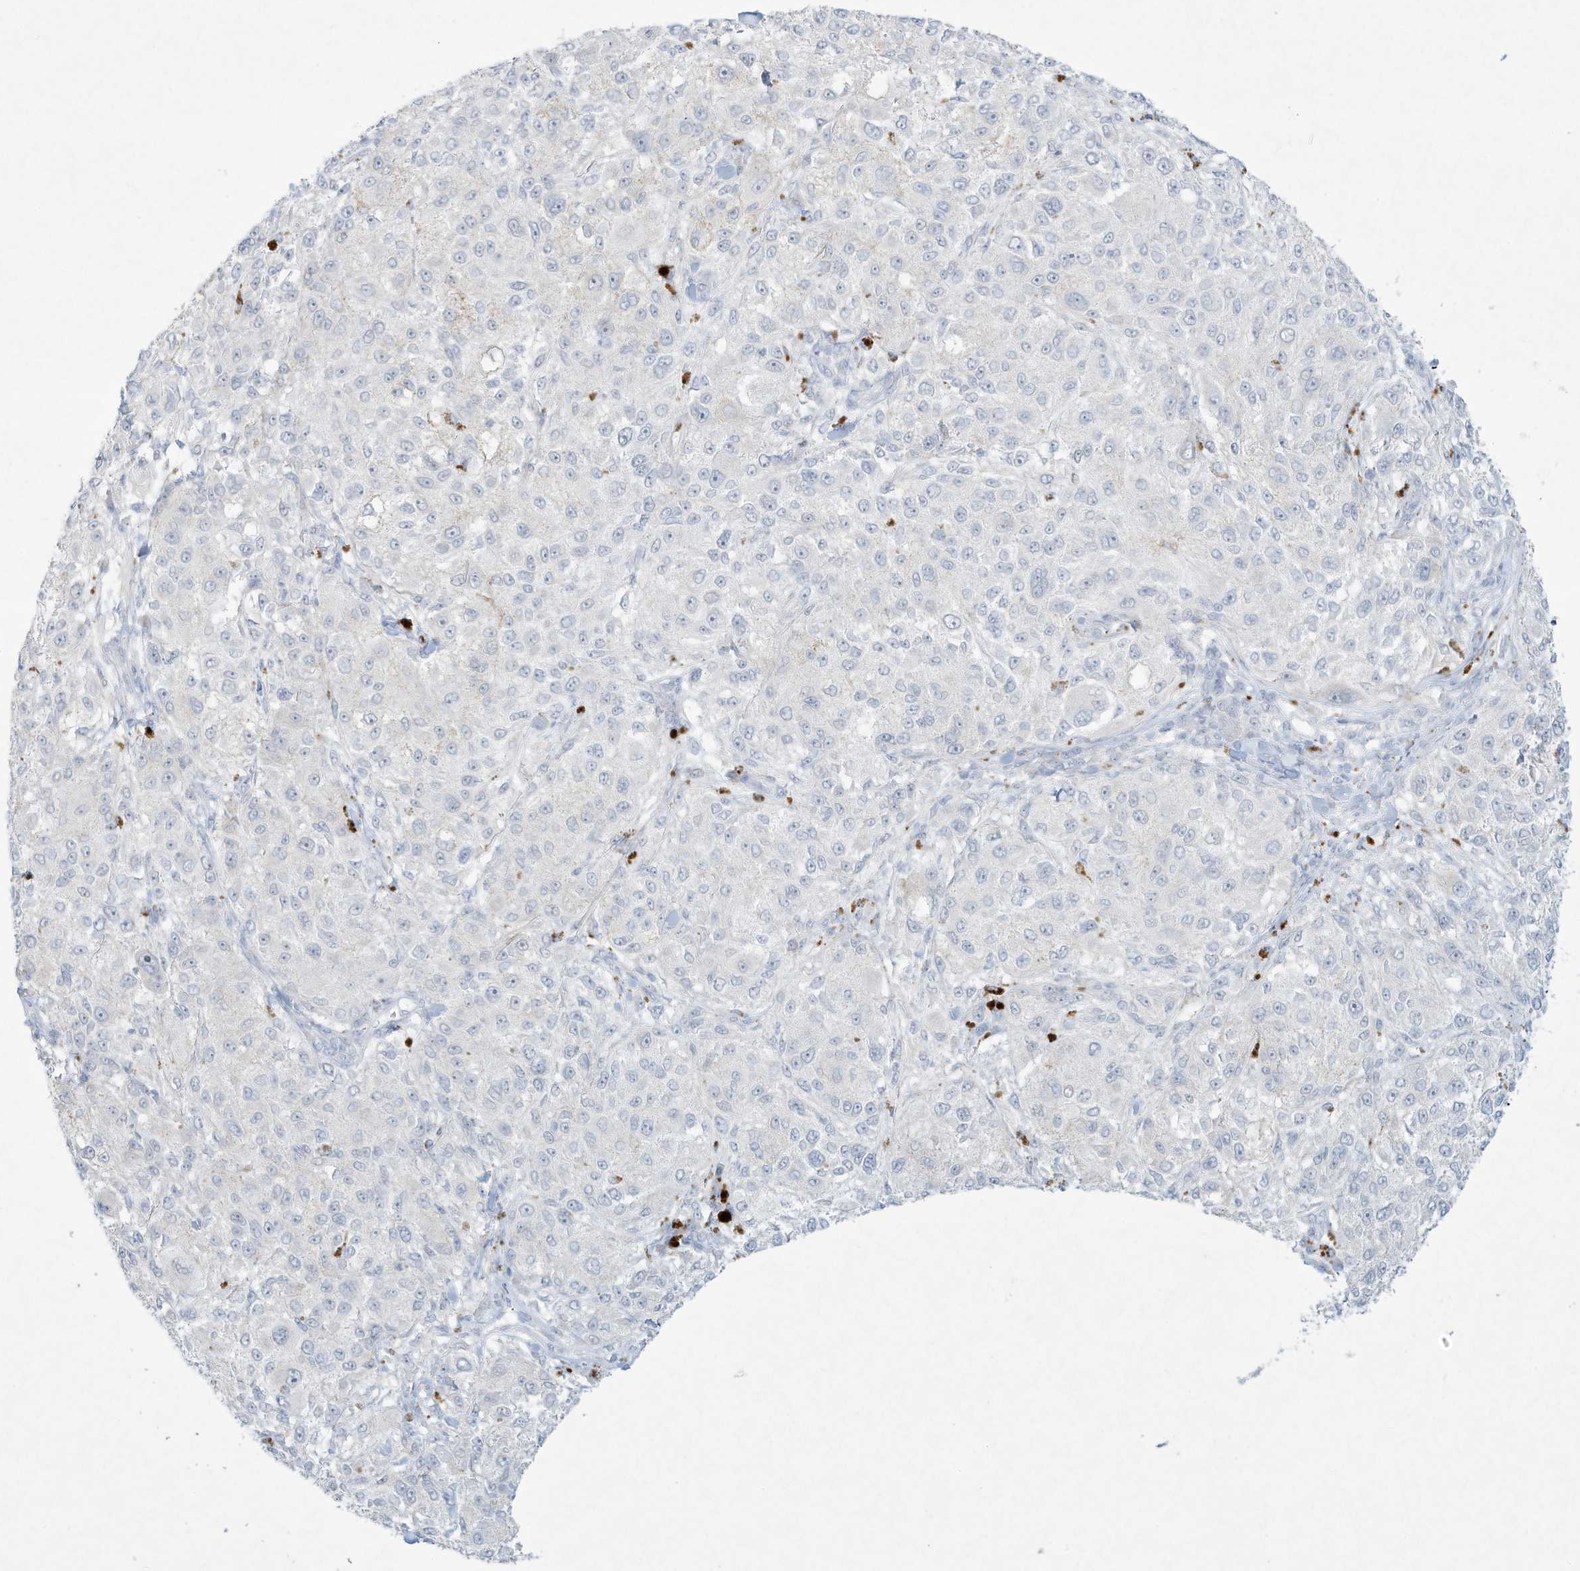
{"staining": {"intensity": "negative", "quantity": "none", "location": "none"}, "tissue": "melanoma", "cell_type": "Tumor cells", "image_type": "cancer", "snomed": [{"axis": "morphology", "description": "Necrosis, NOS"}, {"axis": "morphology", "description": "Malignant melanoma, NOS"}, {"axis": "topography", "description": "Skin"}], "caption": "DAB (3,3'-diaminobenzidine) immunohistochemical staining of human melanoma reveals no significant expression in tumor cells. Nuclei are stained in blue.", "gene": "PAX6", "patient": {"sex": "female", "age": 87}}